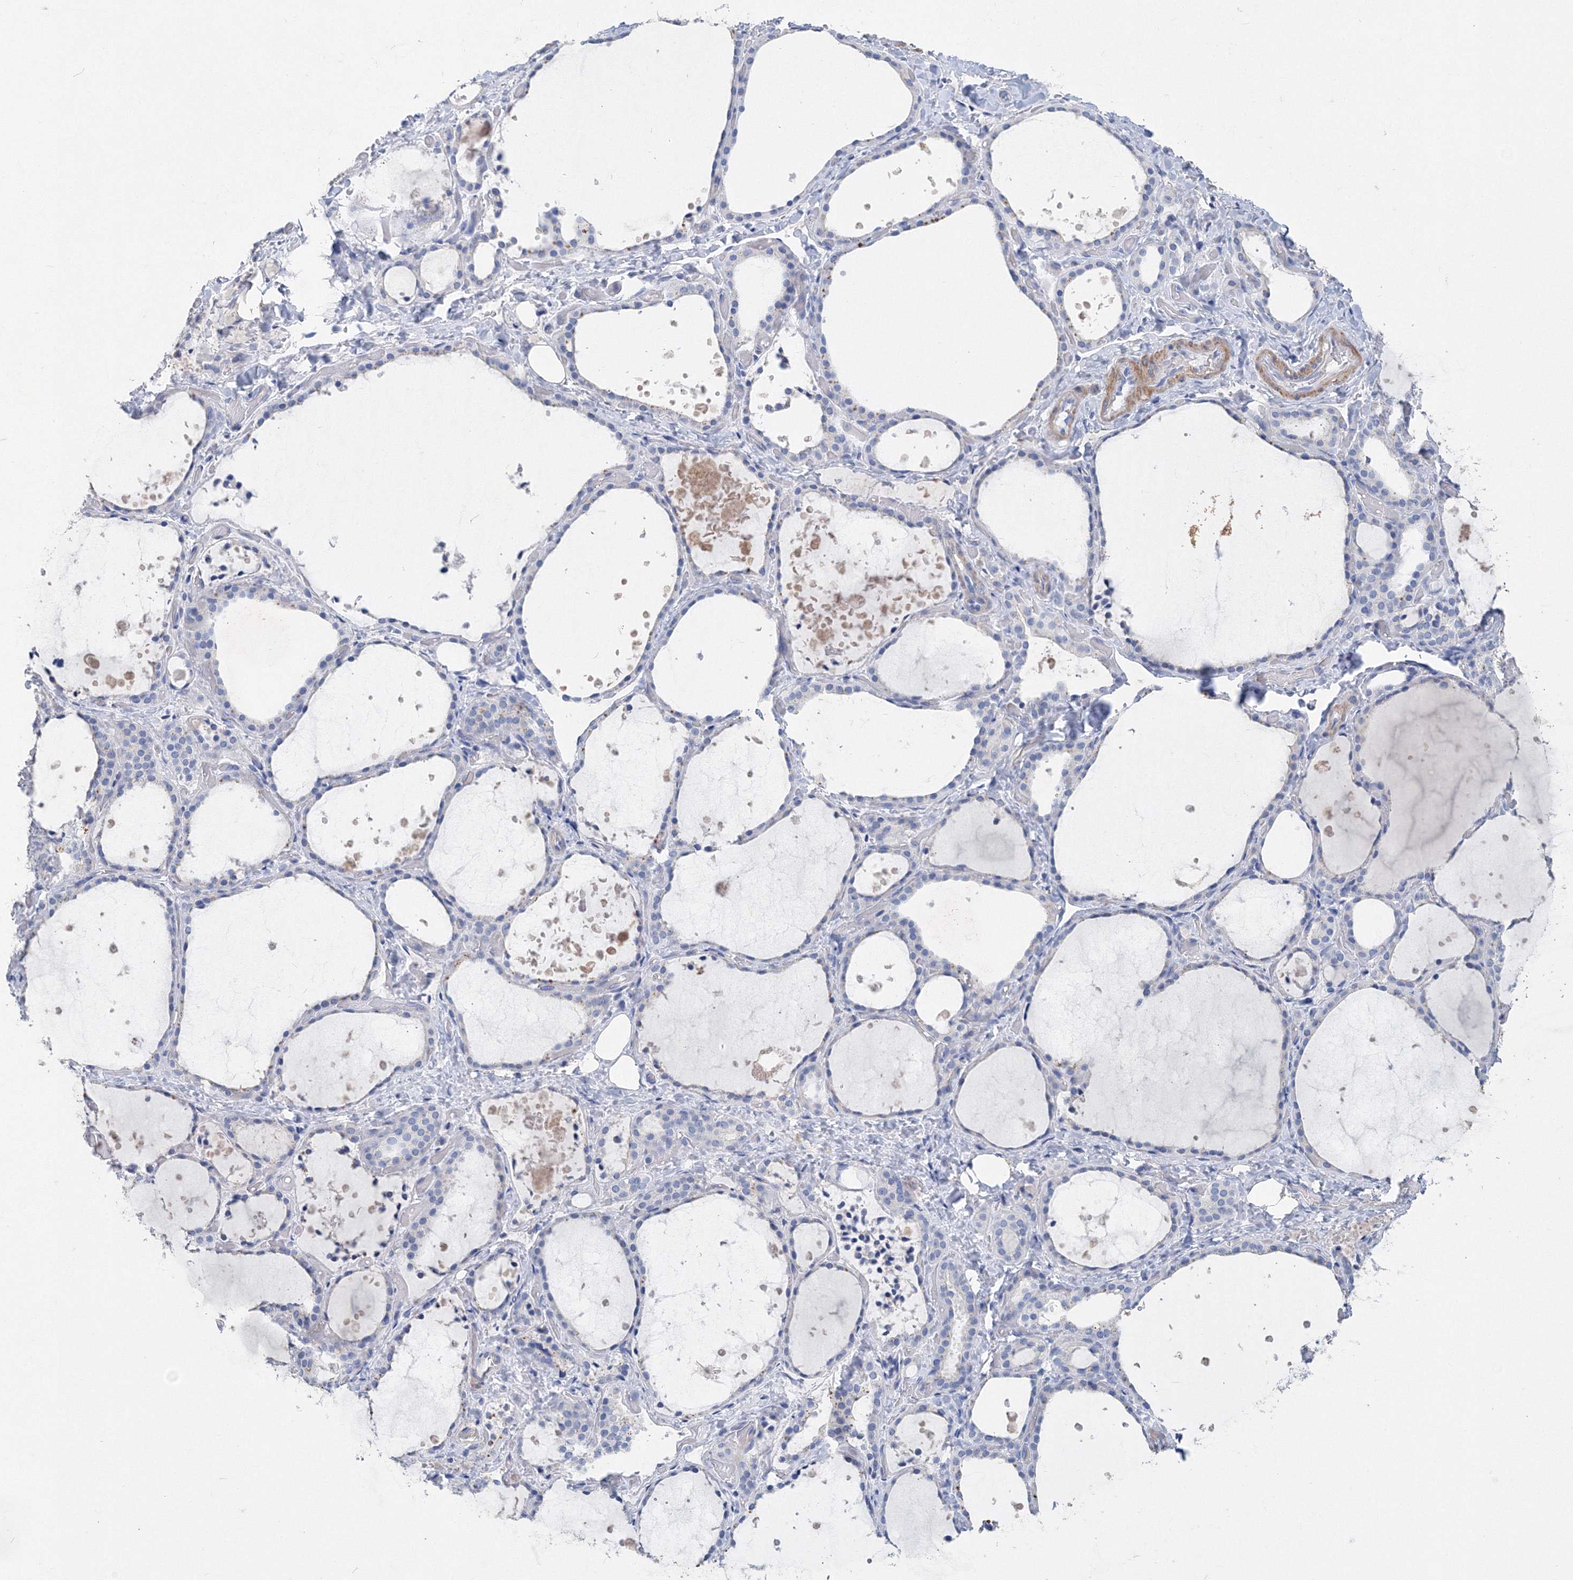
{"staining": {"intensity": "negative", "quantity": "none", "location": "none"}, "tissue": "thyroid gland", "cell_type": "Glandular cells", "image_type": "normal", "snomed": [{"axis": "morphology", "description": "Normal tissue, NOS"}, {"axis": "topography", "description": "Thyroid gland"}], "caption": "Glandular cells show no significant expression in benign thyroid gland. (DAB (3,3'-diaminobenzidine) immunohistochemistry visualized using brightfield microscopy, high magnification).", "gene": "OSBPL6", "patient": {"sex": "female", "age": 44}}